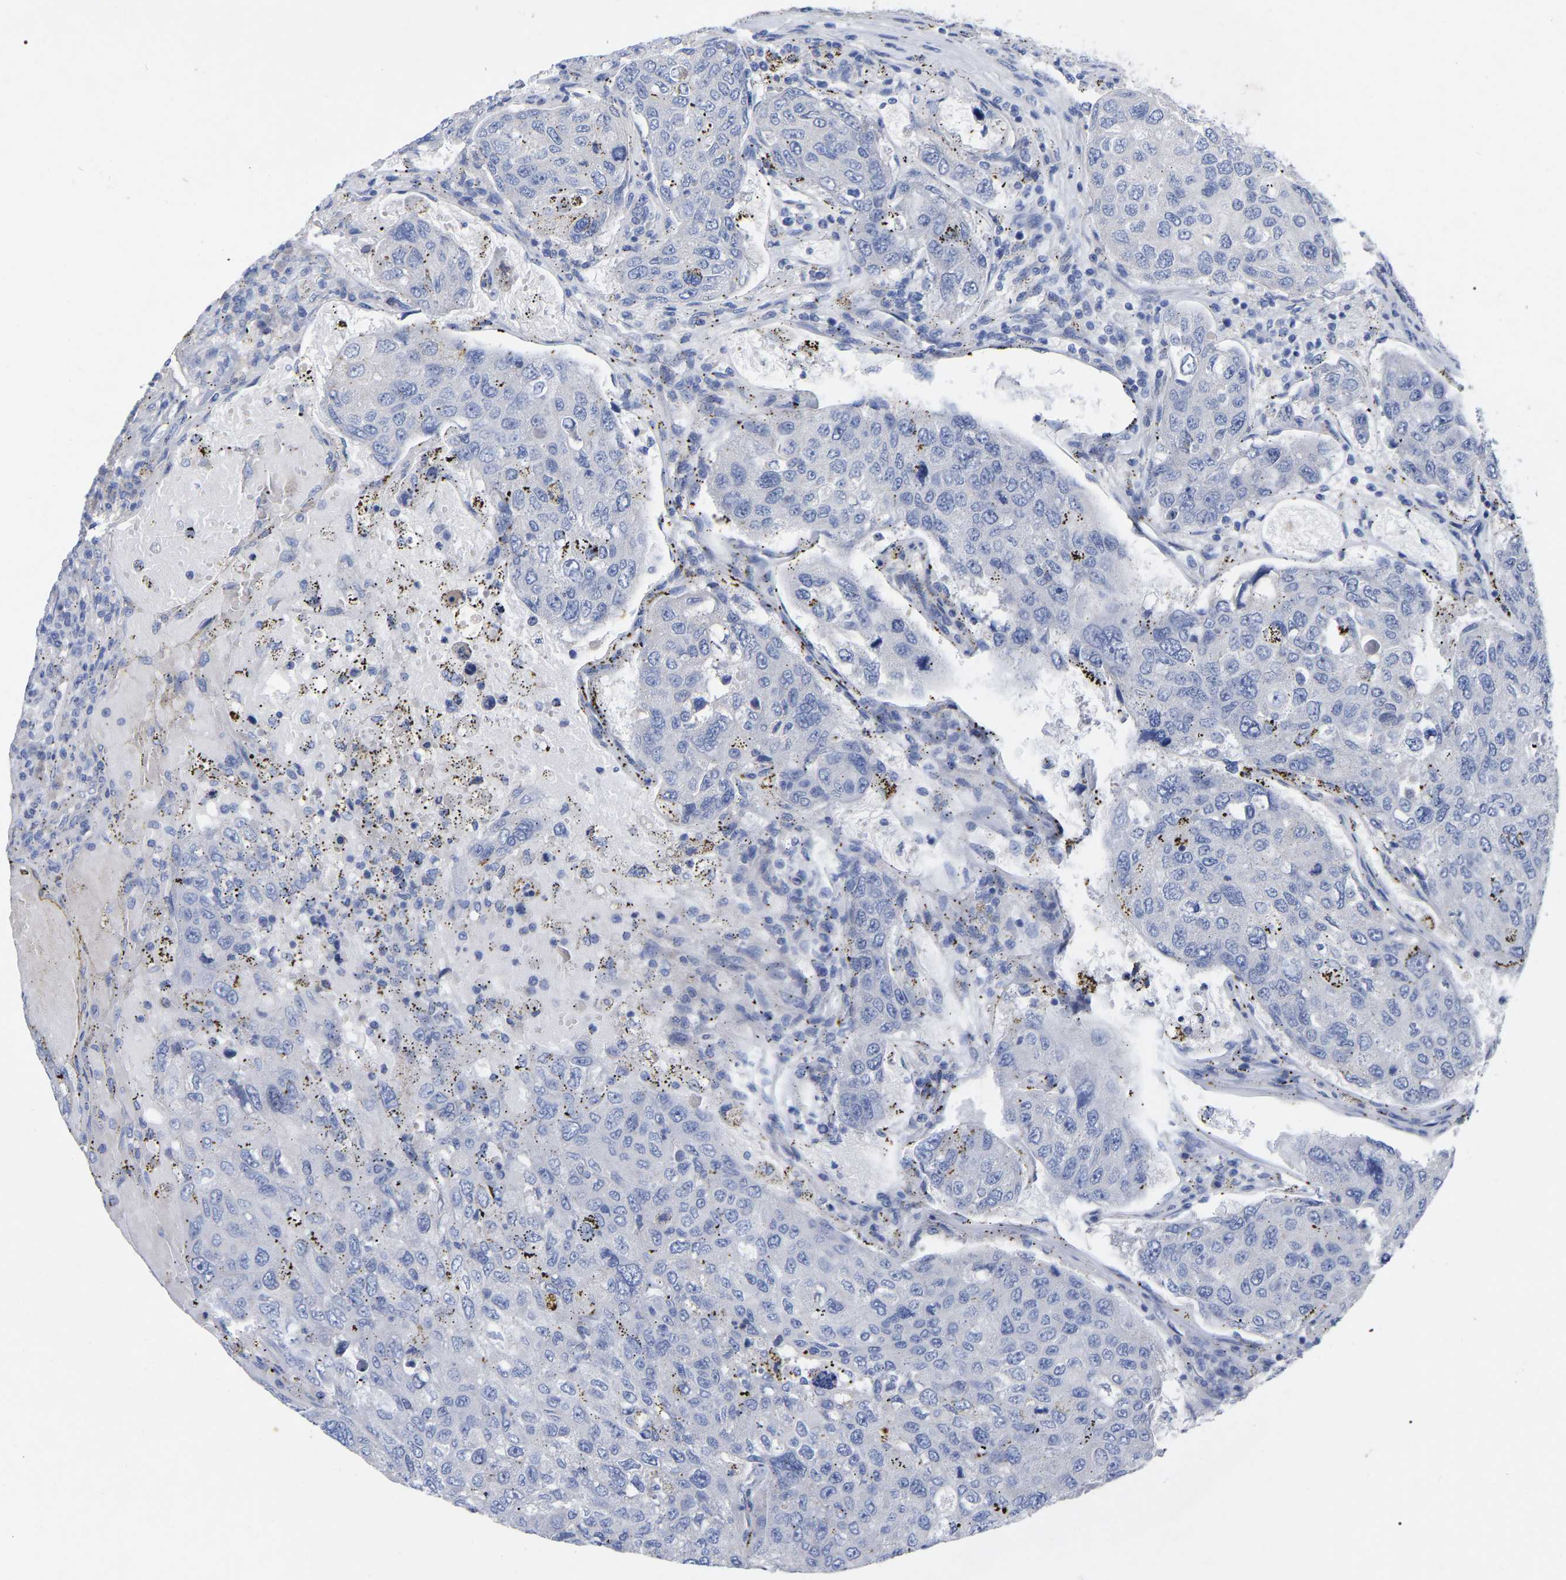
{"staining": {"intensity": "negative", "quantity": "none", "location": "none"}, "tissue": "urothelial cancer", "cell_type": "Tumor cells", "image_type": "cancer", "snomed": [{"axis": "morphology", "description": "Urothelial carcinoma, High grade"}, {"axis": "topography", "description": "Lymph node"}, {"axis": "topography", "description": "Urinary bladder"}], "caption": "Immunohistochemical staining of human urothelial carcinoma (high-grade) reveals no significant staining in tumor cells. (DAB (3,3'-diaminobenzidine) immunohistochemistry (IHC), high magnification).", "gene": "HAPLN1", "patient": {"sex": "male", "age": 51}}